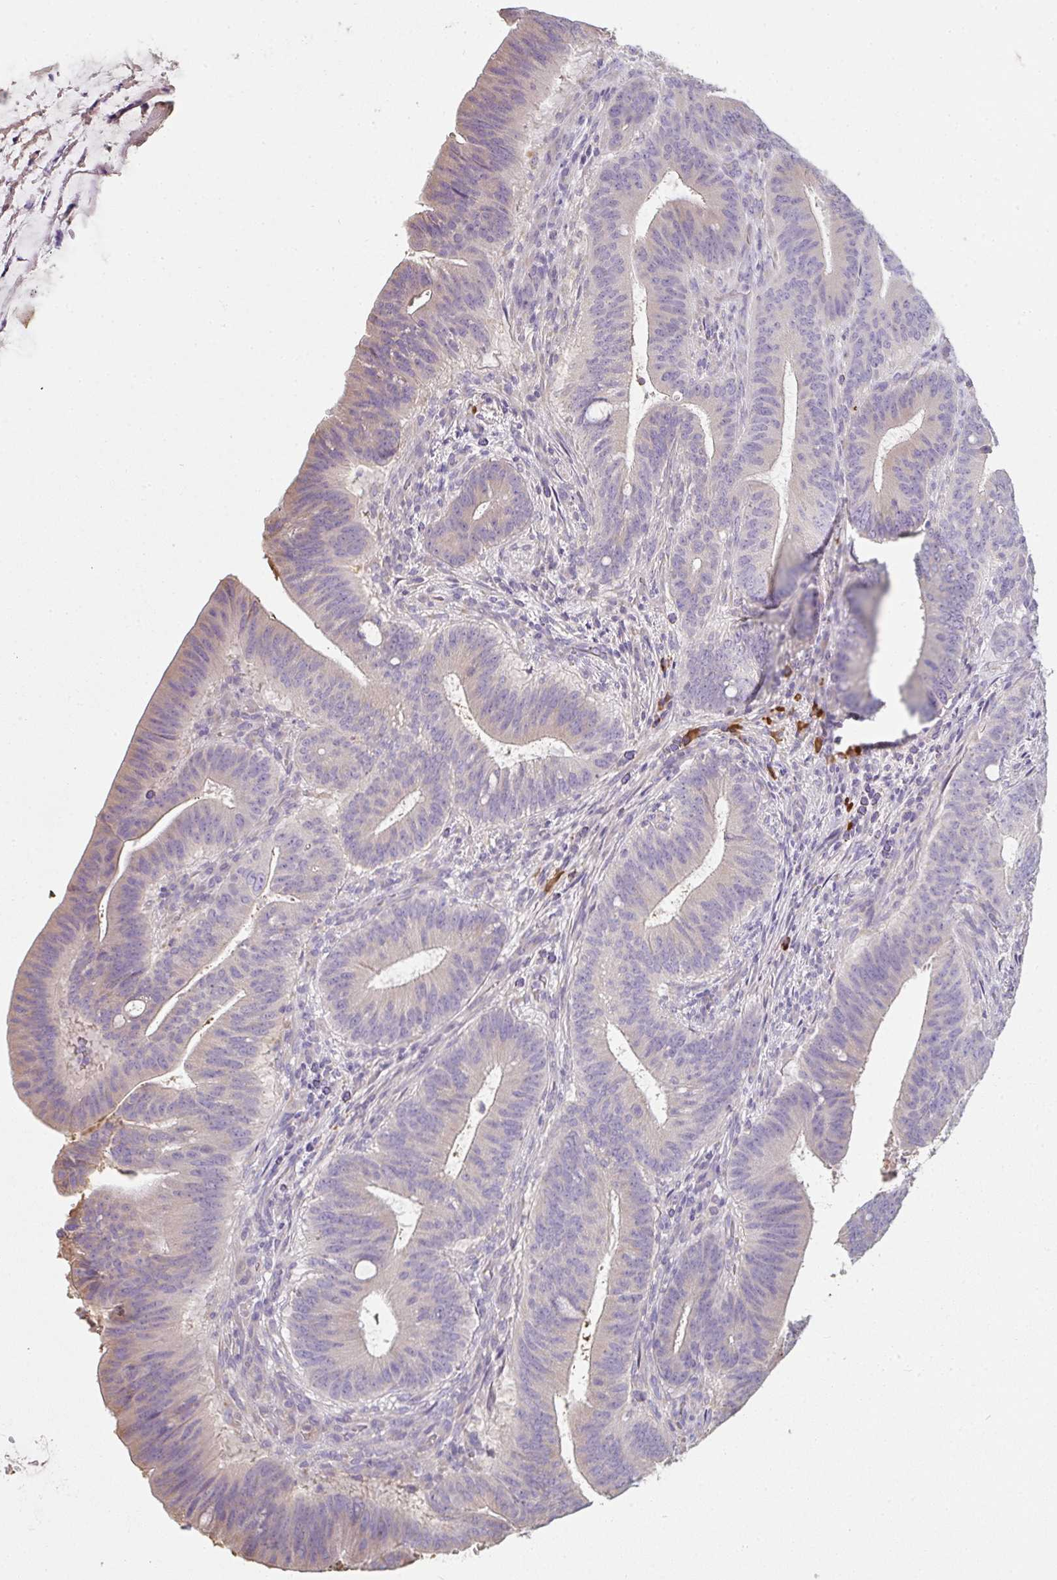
{"staining": {"intensity": "negative", "quantity": "none", "location": "none"}, "tissue": "colorectal cancer", "cell_type": "Tumor cells", "image_type": "cancer", "snomed": [{"axis": "morphology", "description": "Adenocarcinoma, NOS"}, {"axis": "topography", "description": "Colon"}], "caption": "The histopathology image displays no significant positivity in tumor cells of adenocarcinoma (colorectal). Brightfield microscopy of immunohistochemistry stained with DAB (3,3'-diaminobenzidine) (brown) and hematoxylin (blue), captured at high magnification.", "gene": "ZNF215", "patient": {"sex": "female", "age": 43}}